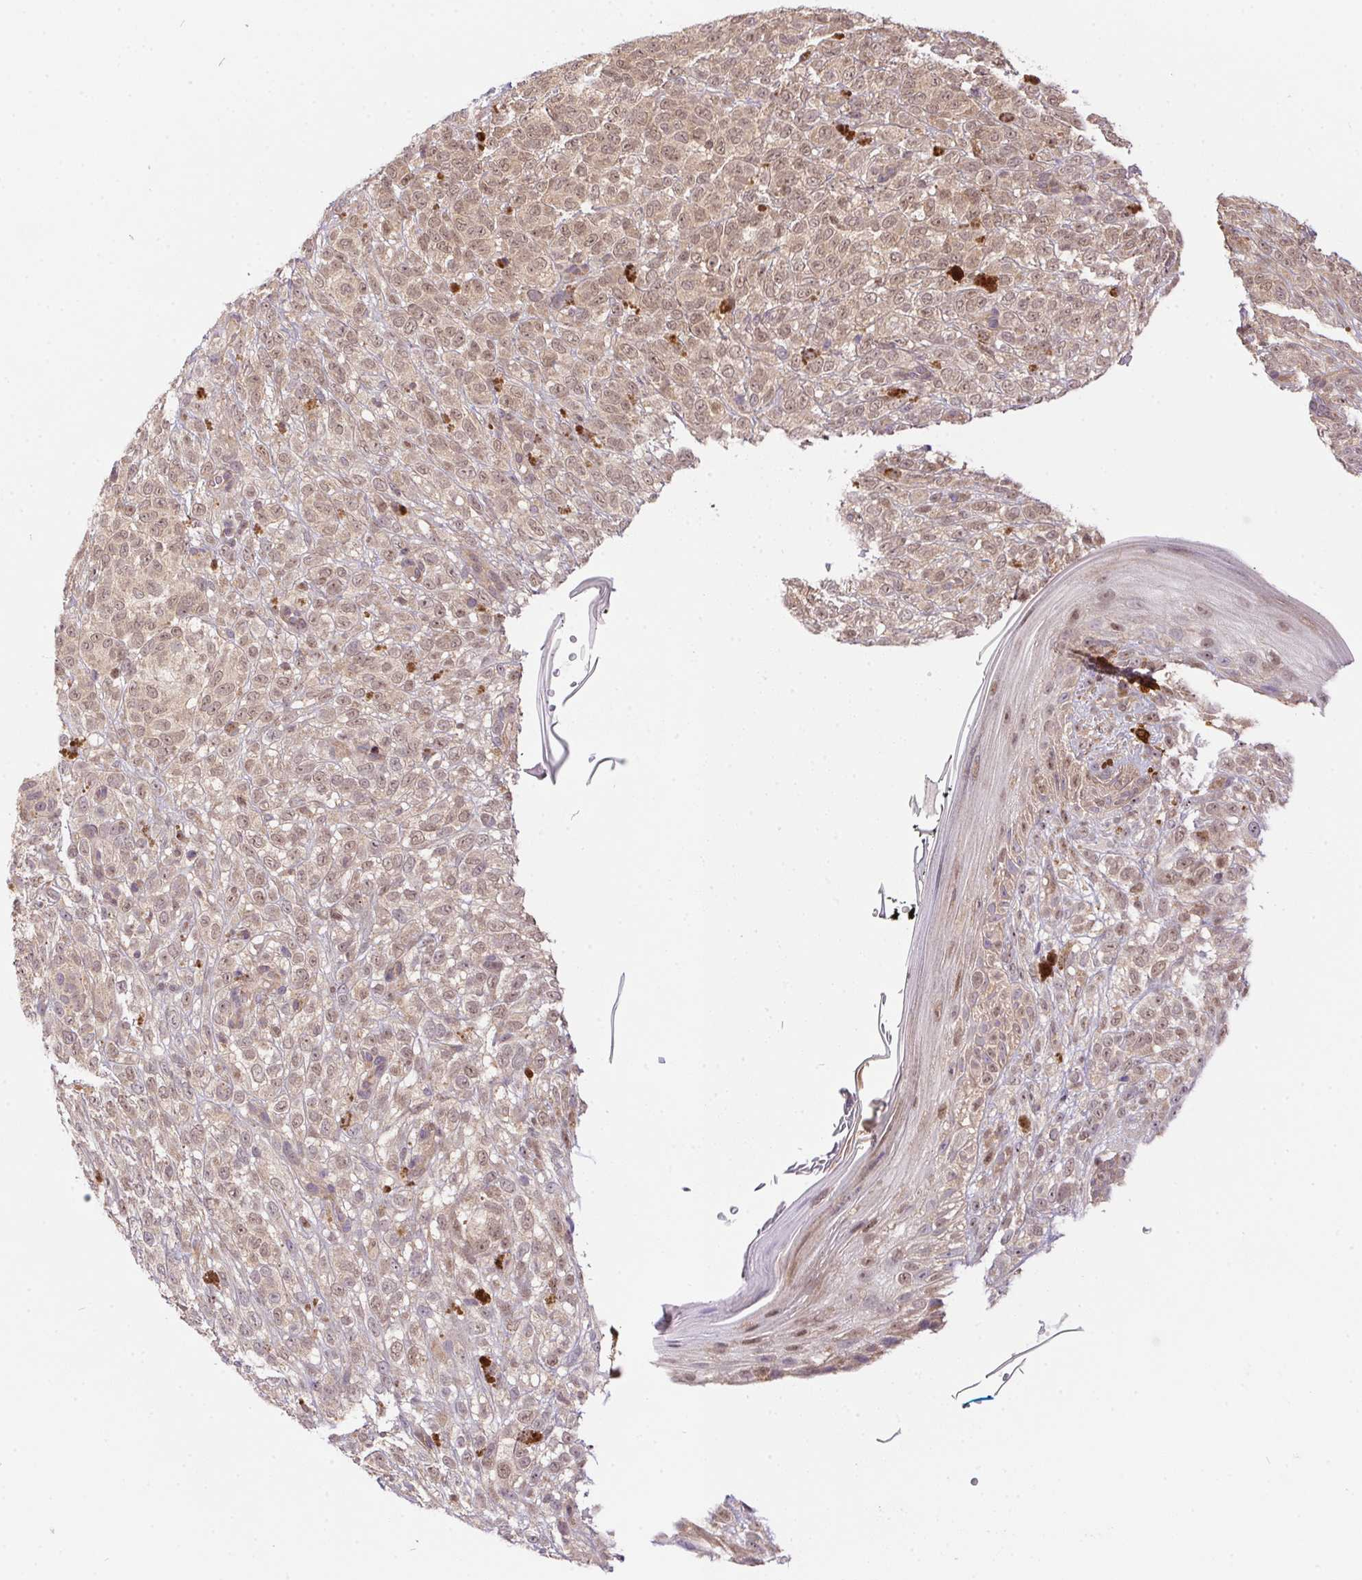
{"staining": {"intensity": "weak", "quantity": ">75%", "location": "cytoplasmic/membranous,nuclear"}, "tissue": "melanoma", "cell_type": "Tumor cells", "image_type": "cancer", "snomed": [{"axis": "morphology", "description": "Malignant melanoma, NOS"}, {"axis": "topography", "description": "Skin"}], "caption": "Protein staining of malignant melanoma tissue shows weak cytoplasmic/membranous and nuclear expression in approximately >75% of tumor cells.", "gene": "NUDT16", "patient": {"sex": "female", "age": 86}}